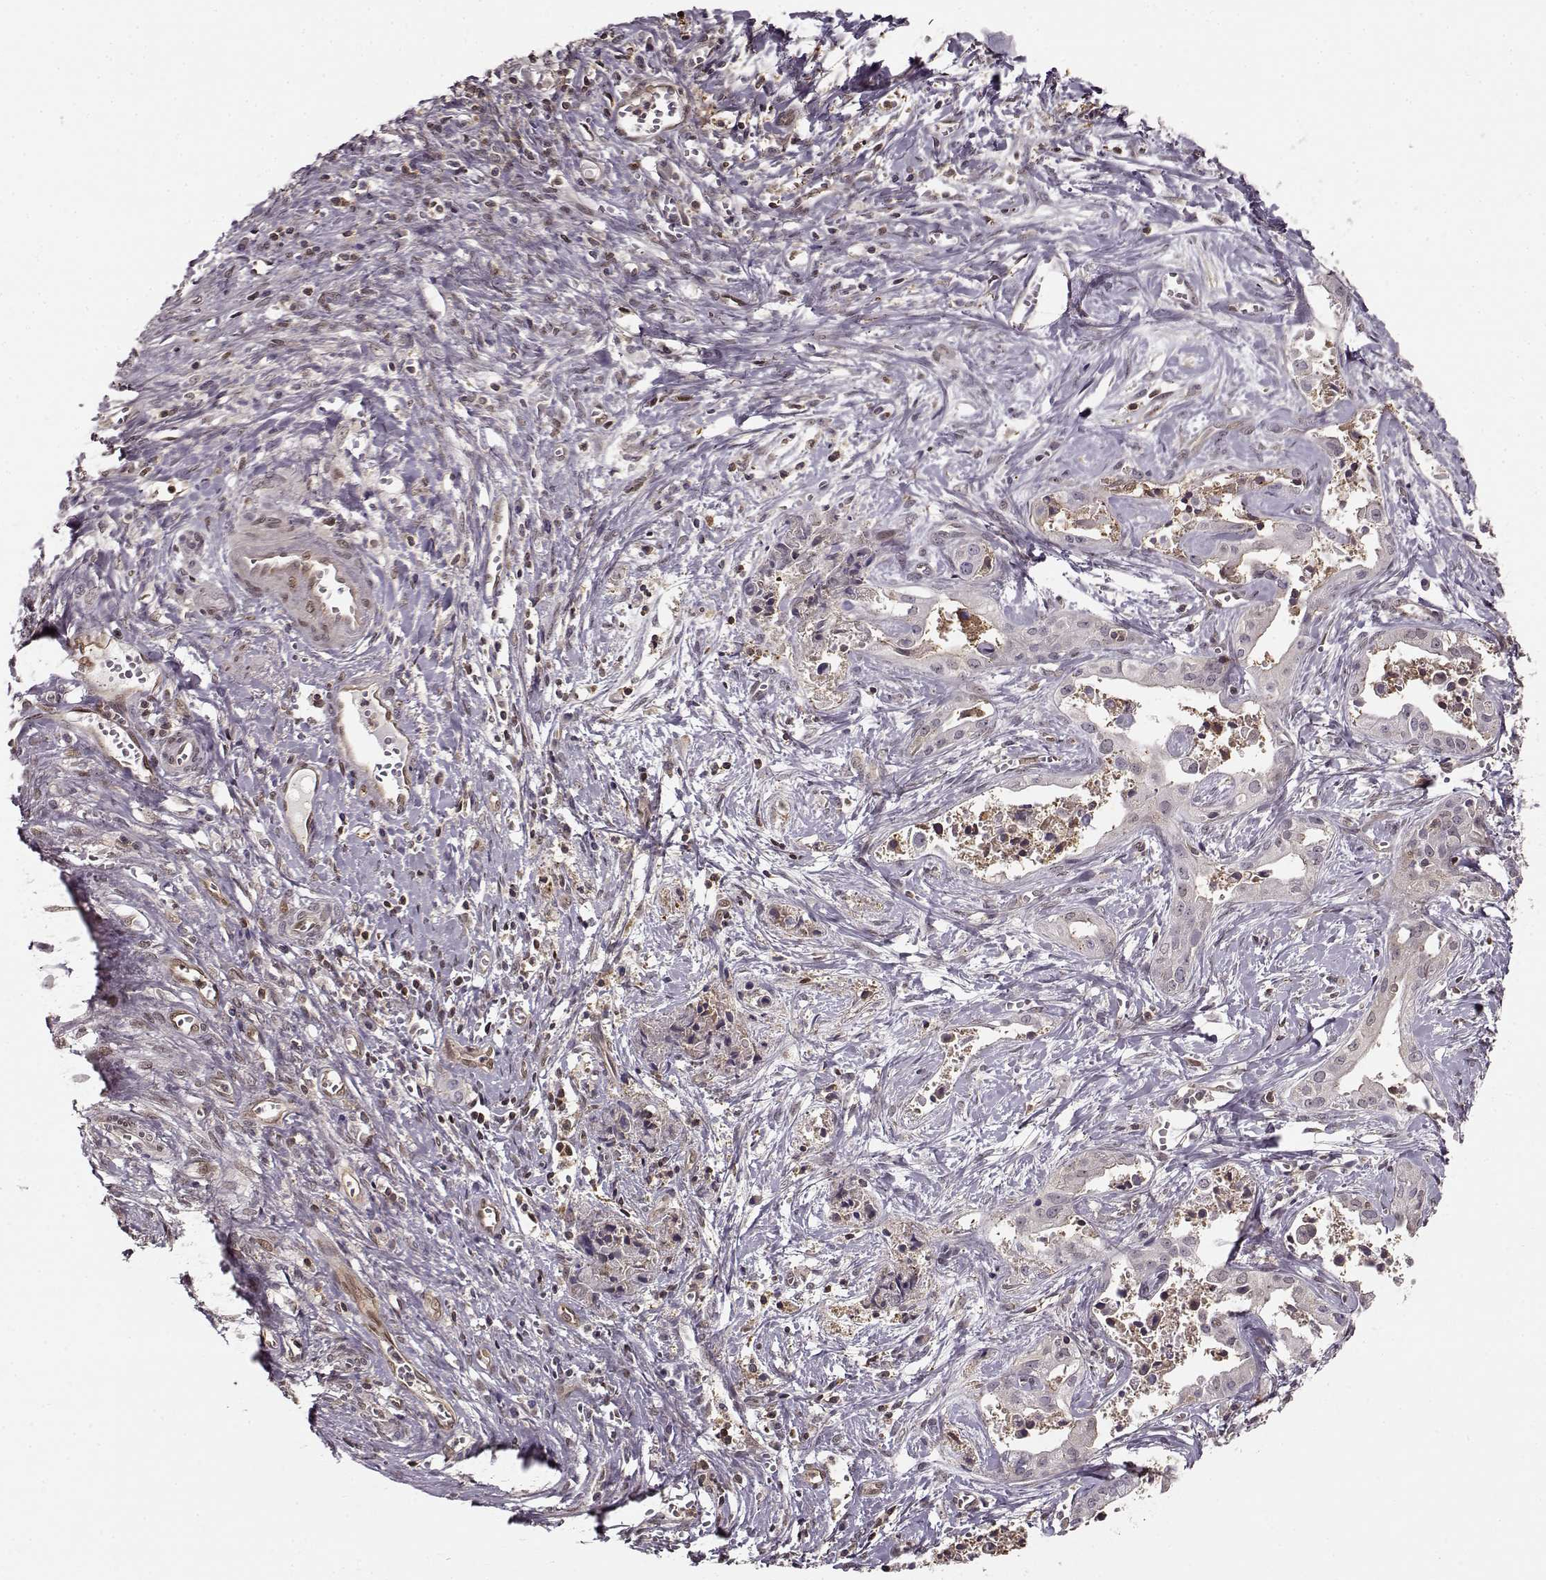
{"staining": {"intensity": "negative", "quantity": "none", "location": "none"}, "tissue": "liver cancer", "cell_type": "Tumor cells", "image_type": "cancer", "snomed": [{"axis": "morphology", "description": "Cholangiocarcinoma"}, {"axis": "topography", "description": "Liver"}], "caption": "IHC micrograph of liver cancer stained for a protein (brown), which shows no expression in tumor cells.", "gene": "MFSD1", "patient": {"sex": "female", "age": 65}}